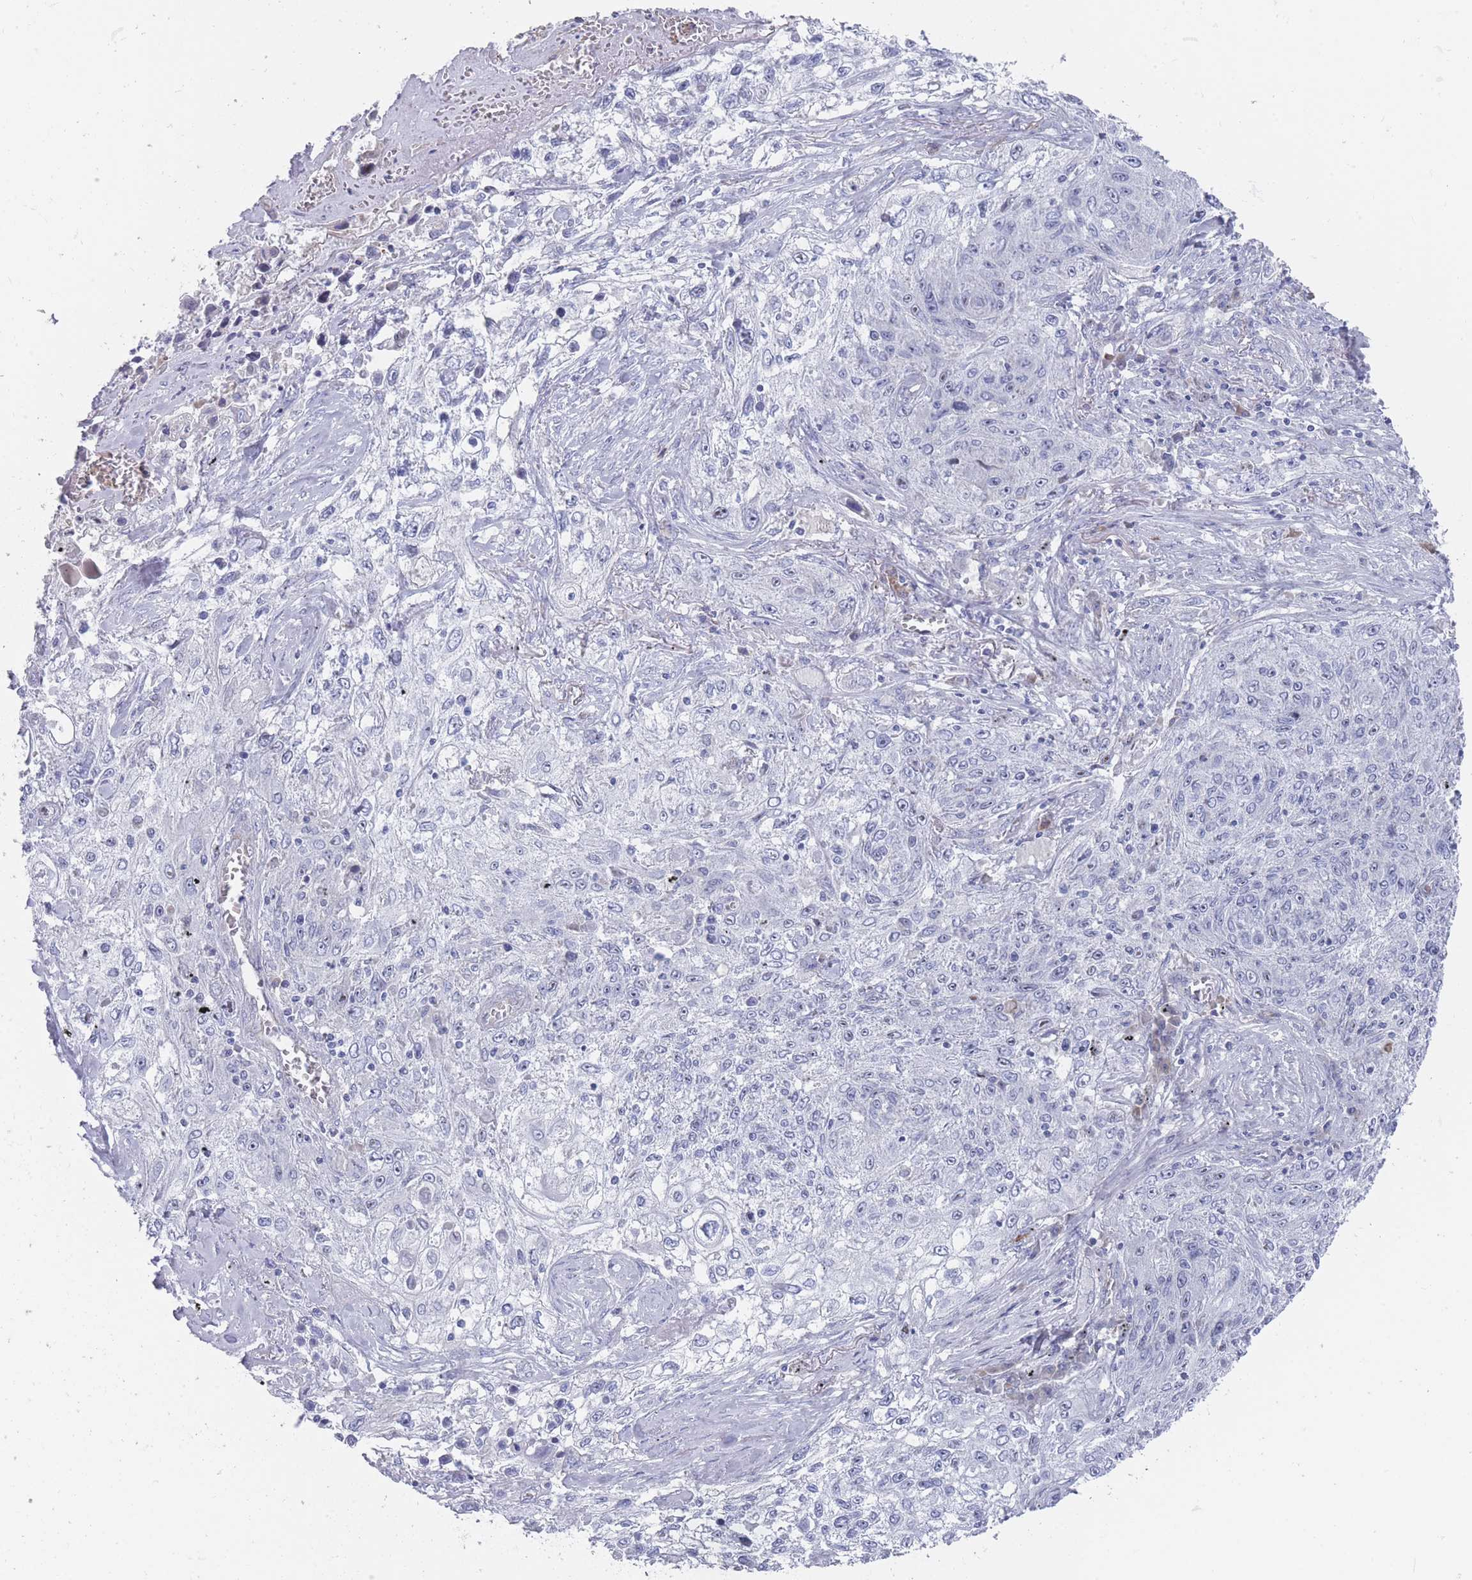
{"staining": {"intensity": "negative", "quantity": "none", "location": "none"}, "tissue": "lung cancer", "cell_type": "Tumor cells", "image_type": "cancer", "snomed": [{"axis": "morphology", "description": "Squamous cell carcinoma, NOS"}, {"axis": "topography", "description": "Lung"}], "caption": "This is an immunohistochemistry histopathology image of lung squamous cell carcinoma. There is no staining in tumor cells.", "gene": "ST8SIA5", "patient": {"sex": "female", "age": 69}}